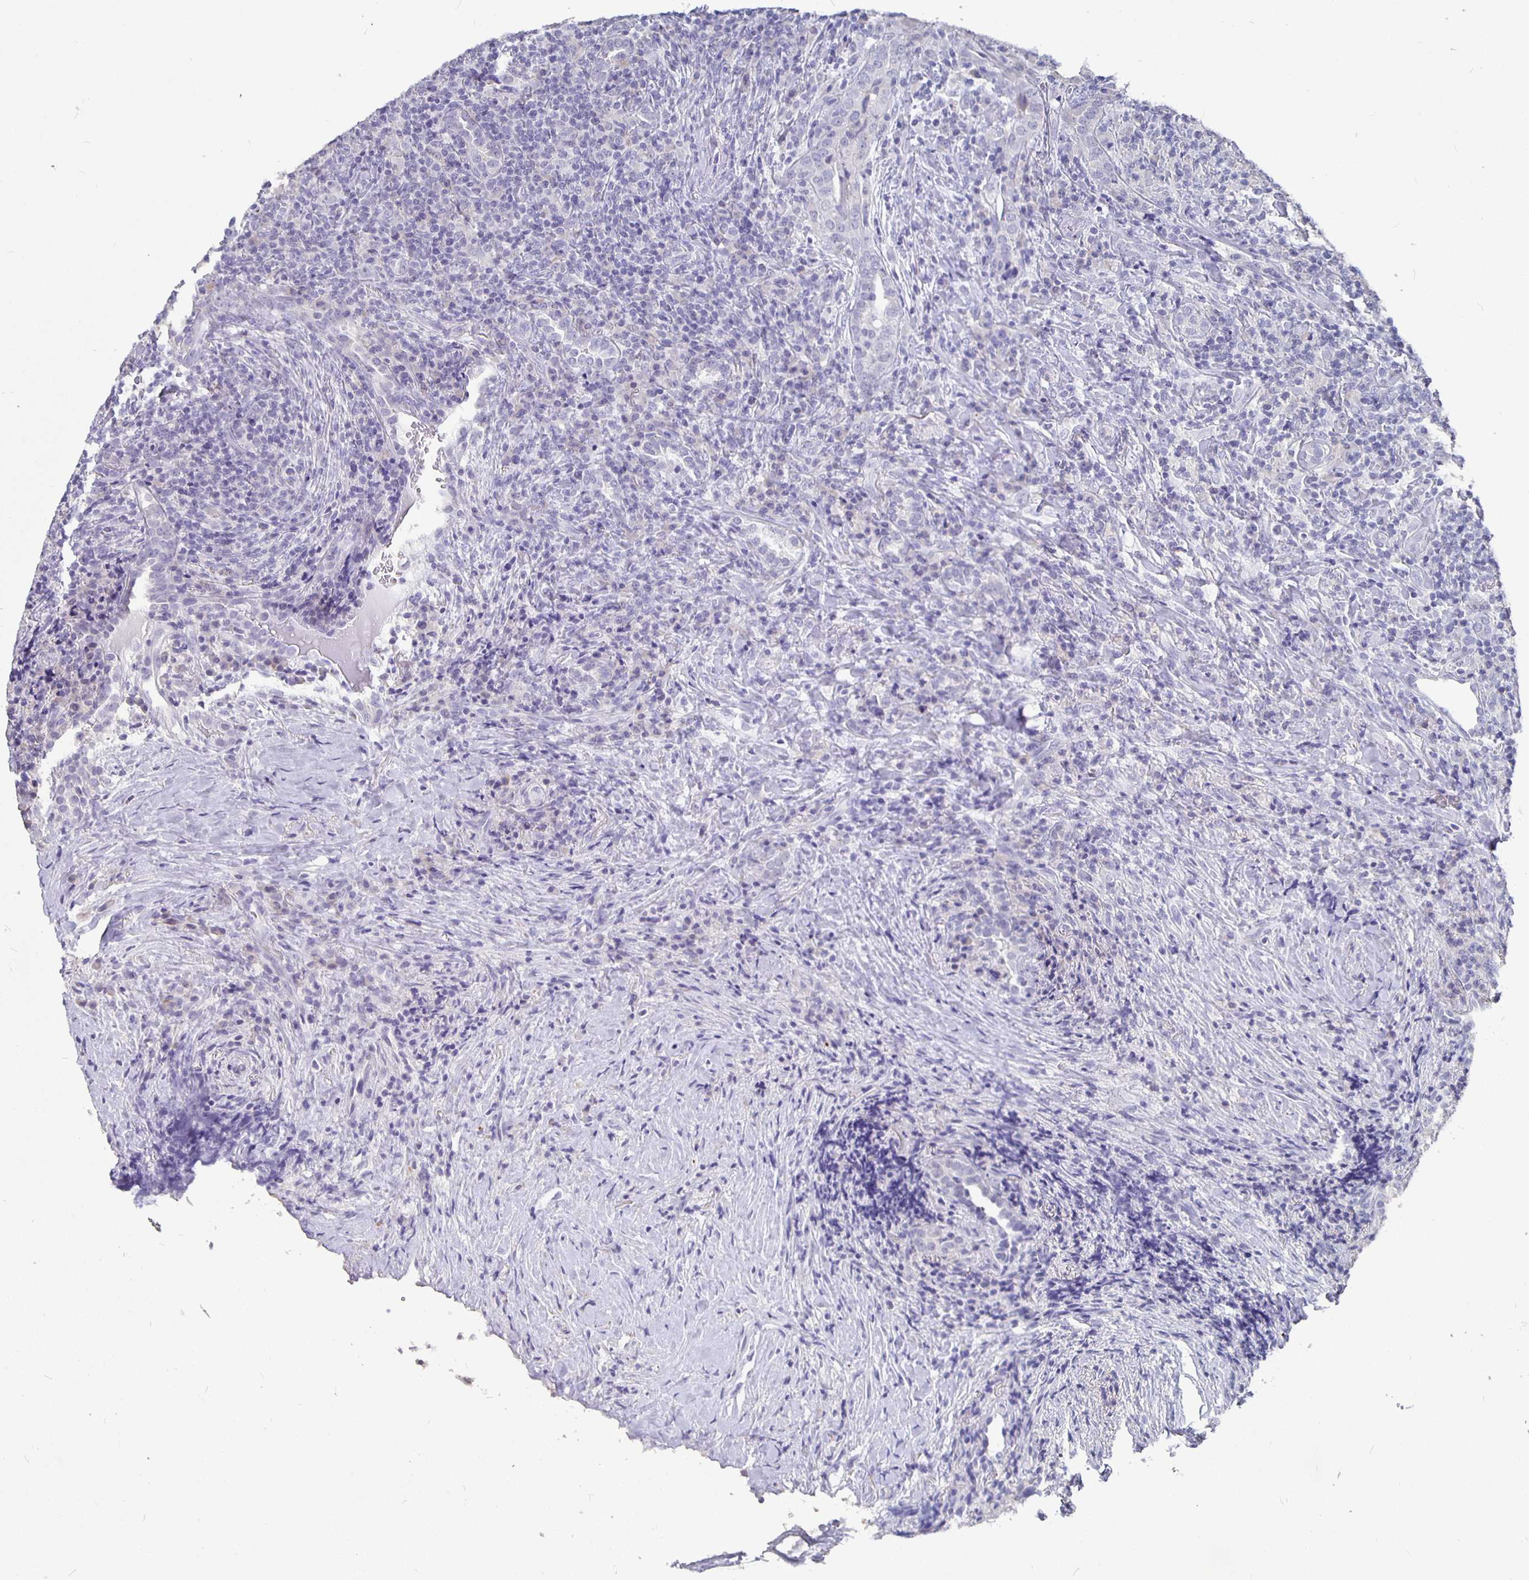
{"staining": {"intensity": "negative", "quantity": "none", "location": "none"}, "tissue": "lymphoma", "cell_type": "Tumor cells", "image_type": "cancer", "snomed": [{"axis": "morphology", "description": "Hodgkin's disease, NOS"}, {"axis": "topography", "description": "Lung"}], "caption": "This is an immunohistochemistry (IHC) photomicrograph of lymphoma. There is no staining in tumor cells.", "gene": "GPX4", "patient": {"sex": "male", "age": 17}}